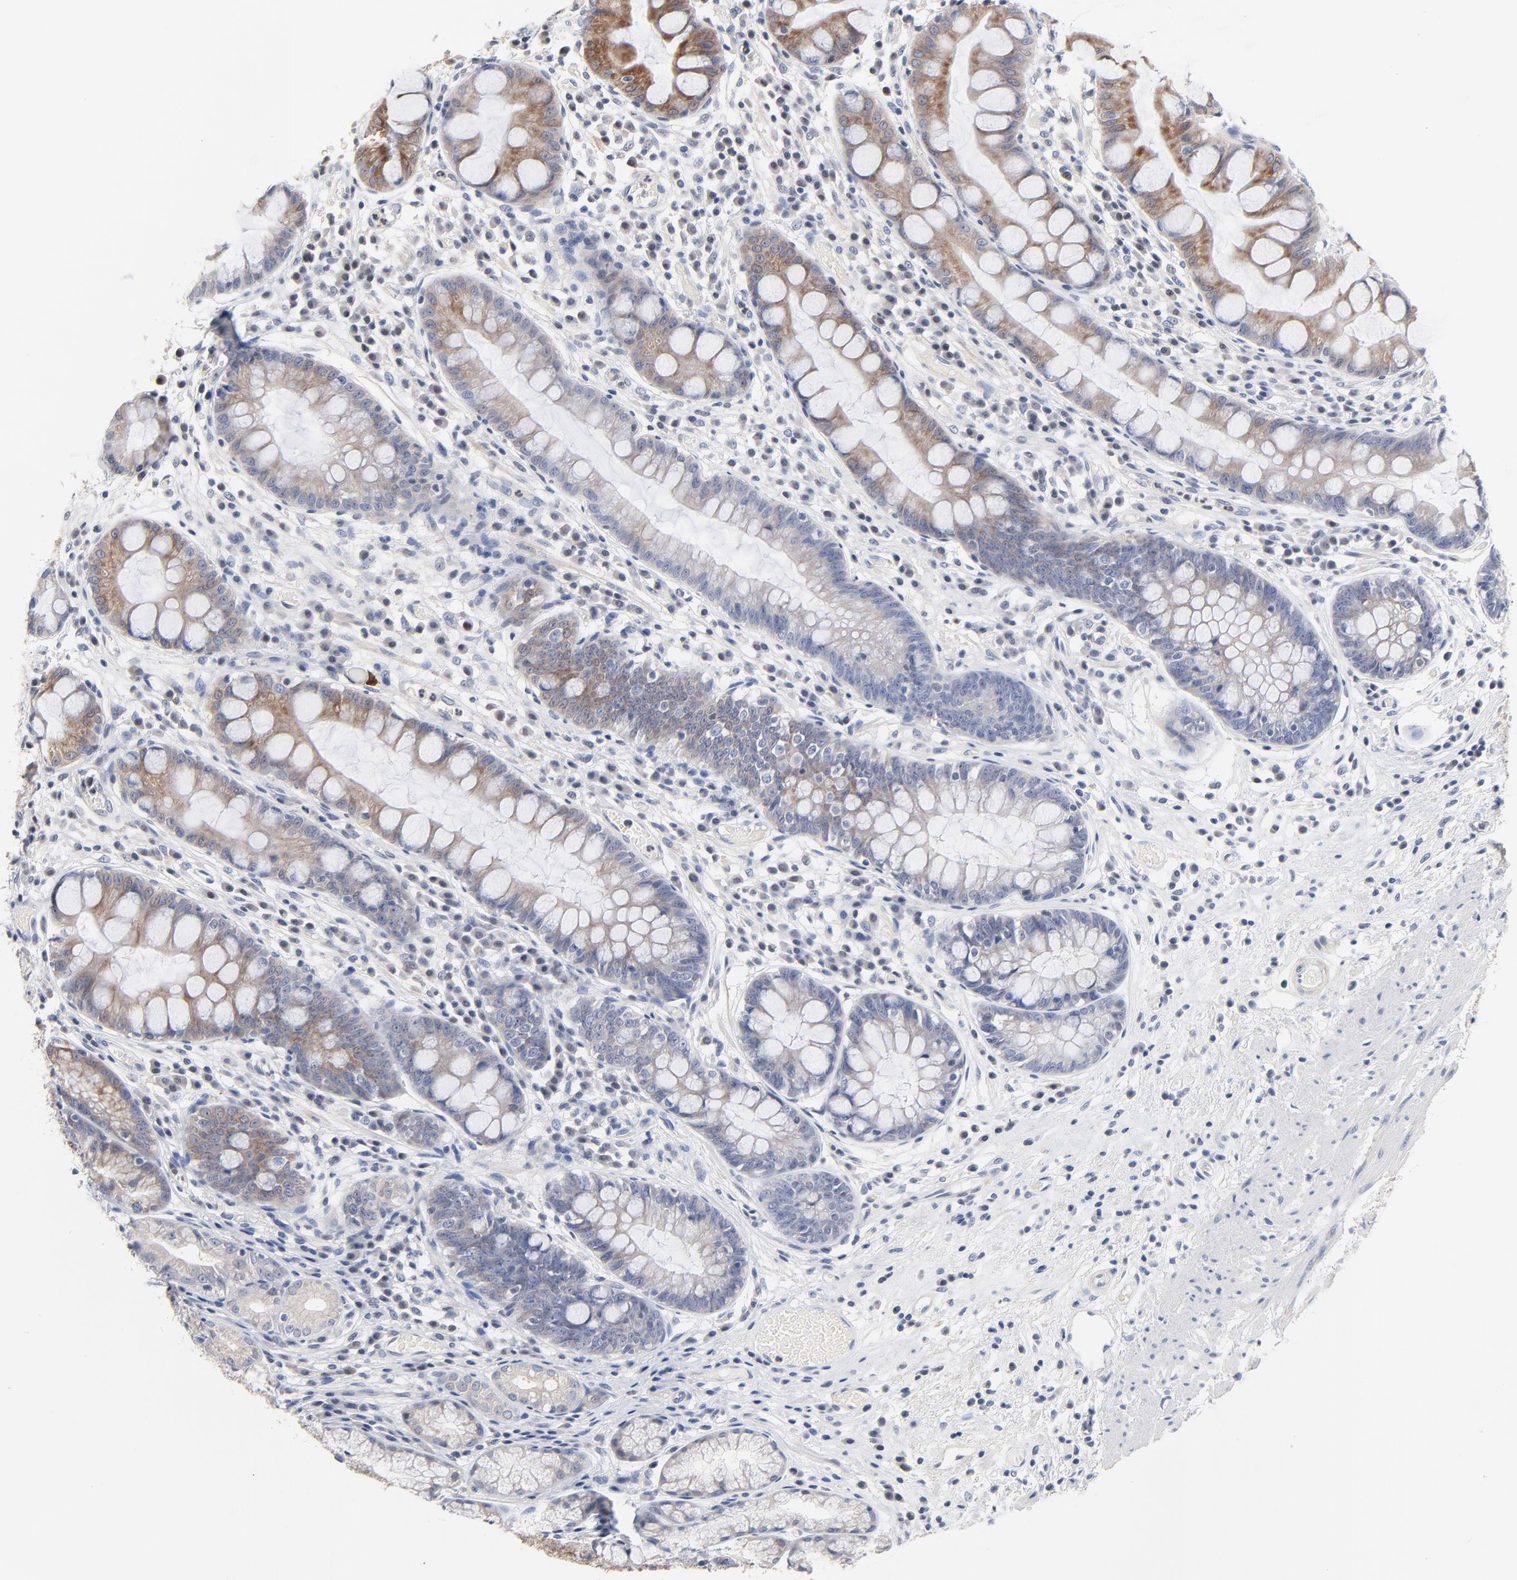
{"staining": {"intensity": "moderate", "quantity": "25%-75%", "location": "cytoplasmic/membranous"}, "tissue": "stomach", "cell_type": "Glandular cells", "image_type": "normal", "snomed": [{"axis": "morphology", "description": "Normal tissue, NOS"}, {"axis": "morphology", "description": "Inflammation, NOS"}, {"axis": "topography", "description": "Stomach, lower"}], "caption": "Protein staining by immunohistochemistry displays moderate cytoplasmic/membranous staining in about 25%-75% of glandular cells in benign stomach.", "gene": "AADAC", "patient": {"sex": "male", "age": 59}}